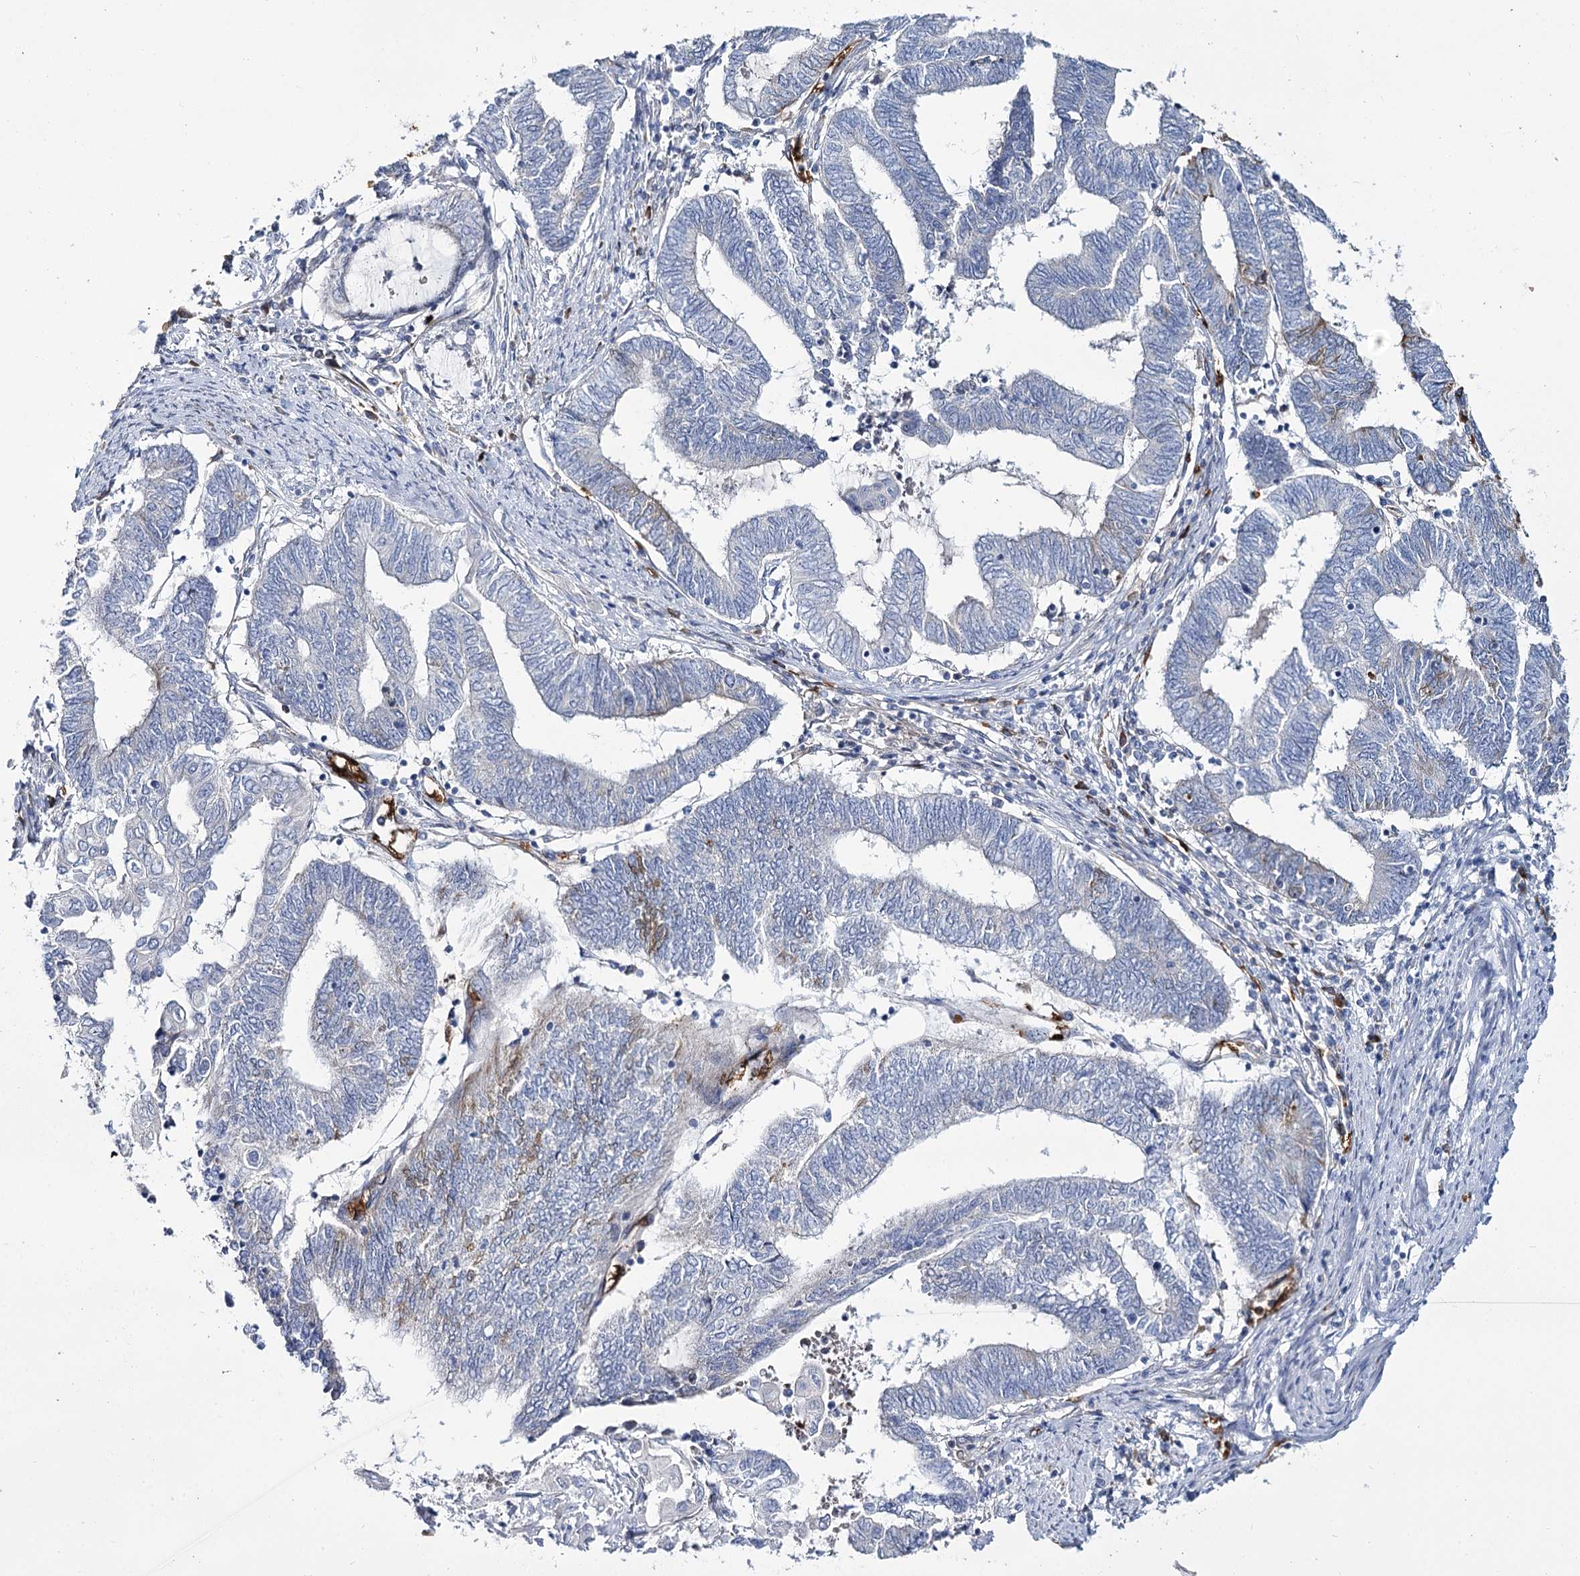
{"staining": {"intensity": "weak", "quantity": "<25%", "location": "cytoplasmic/membranous"}, "tissue": "endometrial cancer", "cell_type": "Tumor cells", "image_type": "cancer", "snomed": [{"axis": "morphology", "description": "Adenocarcinoma, NOS"}, {"axis": "topography", "description": "Uterus"}, {"axis": "topography", "description": "Endometrium"}], "caption": "The histopathology image exhibits no staining of tumor cells in adenocarcinoma (endometrial).", "gene": "GBF1", "patient": {"sex": "female", "age": 70}}